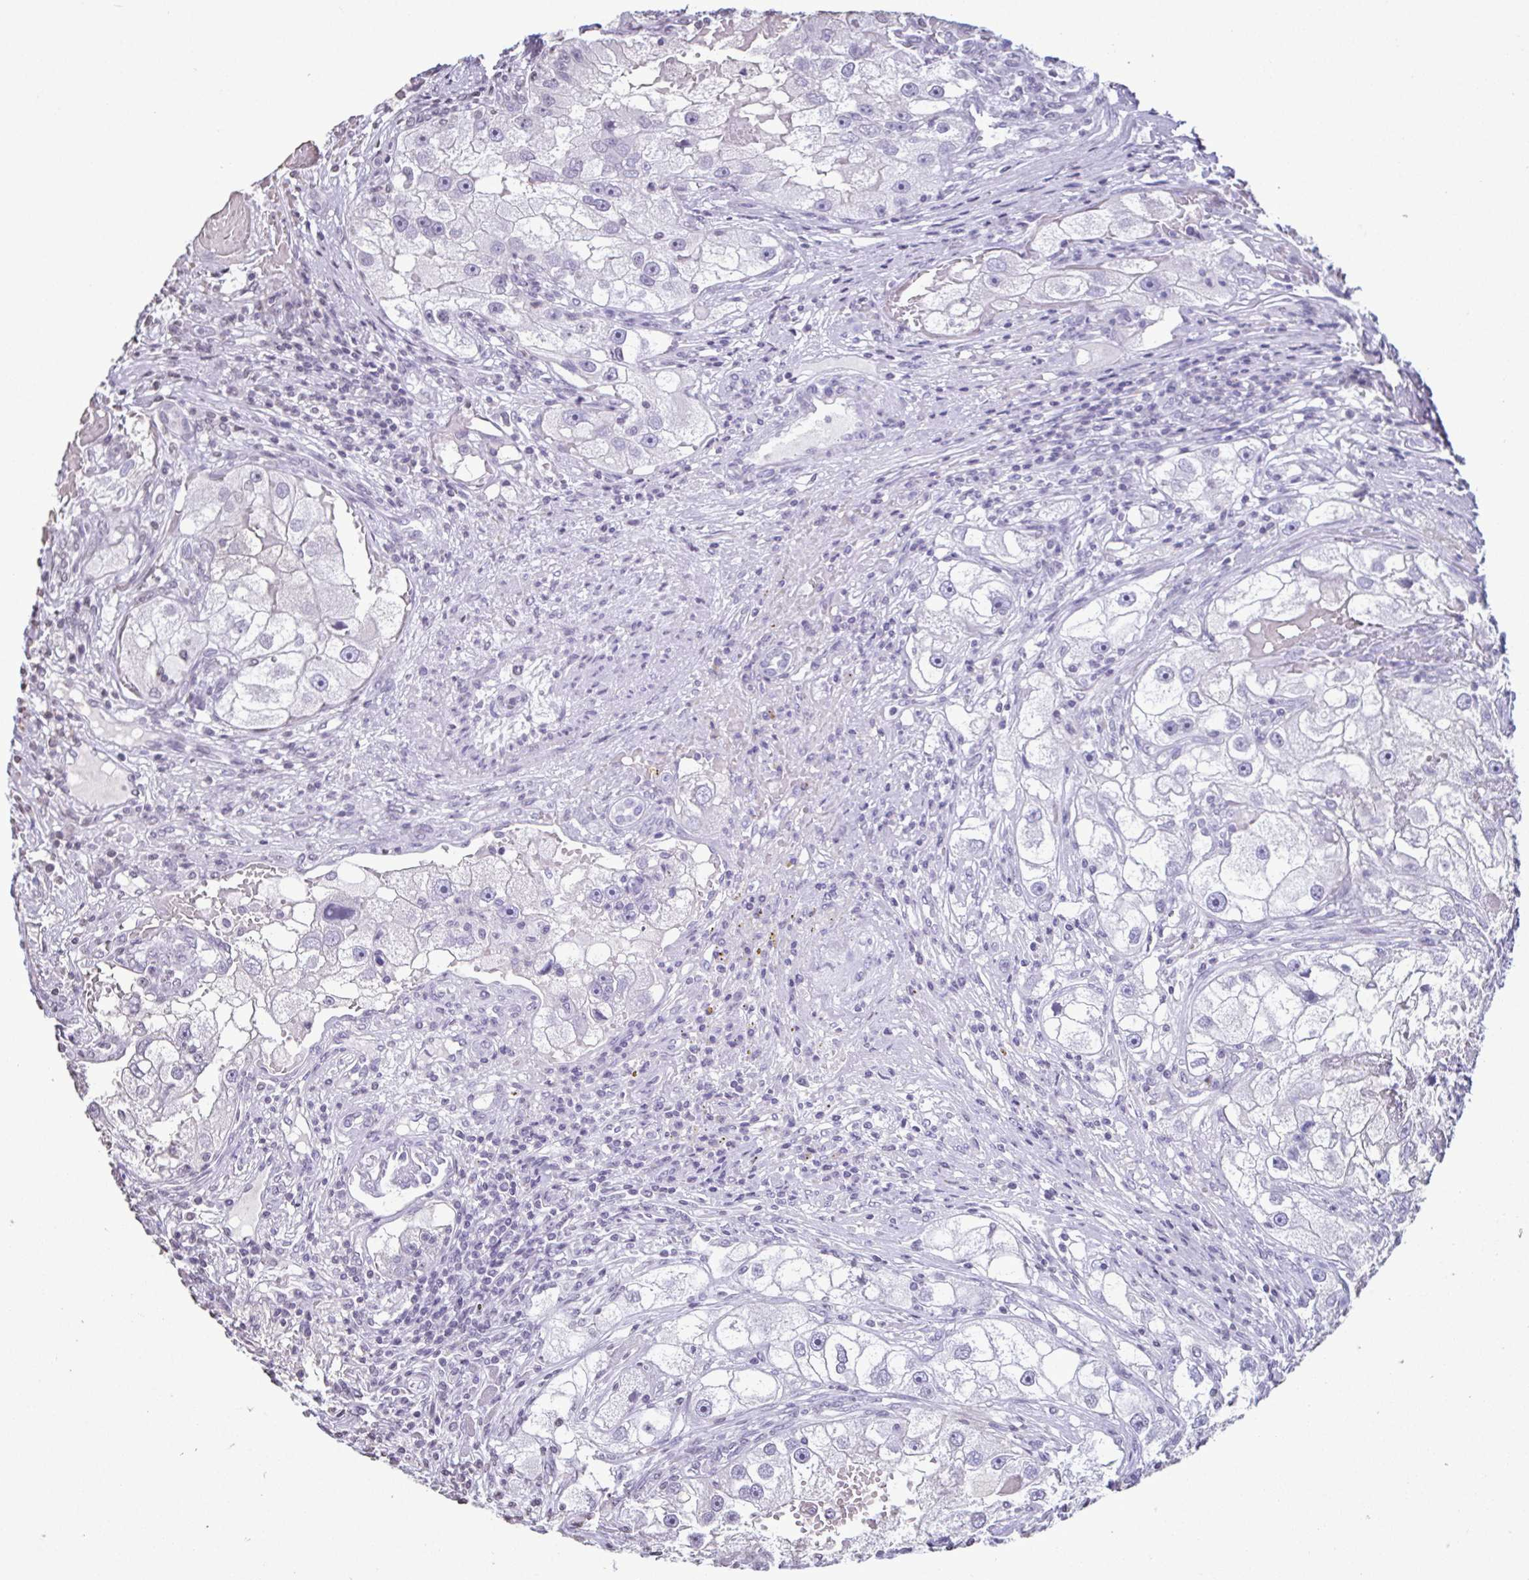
{"staining": {"intensity": "negative", "quantity": "none", "location": "none"}, "tissue": "renal cancer", "cell_type": "Tumor cells", "image_type": "cancer", "snomed": [{"axis": "morphology", "description": "Adenocarcinoma, NOS"}, {"axis": "topography", "description": "Kidney"}], "caption": "An image of human renal cancer is negative for staining in tumor cells. (DAB immunohistochemistry, high magnification).", "gene": "VCY1B", "patient": {"sex": "male", "age": 63}}